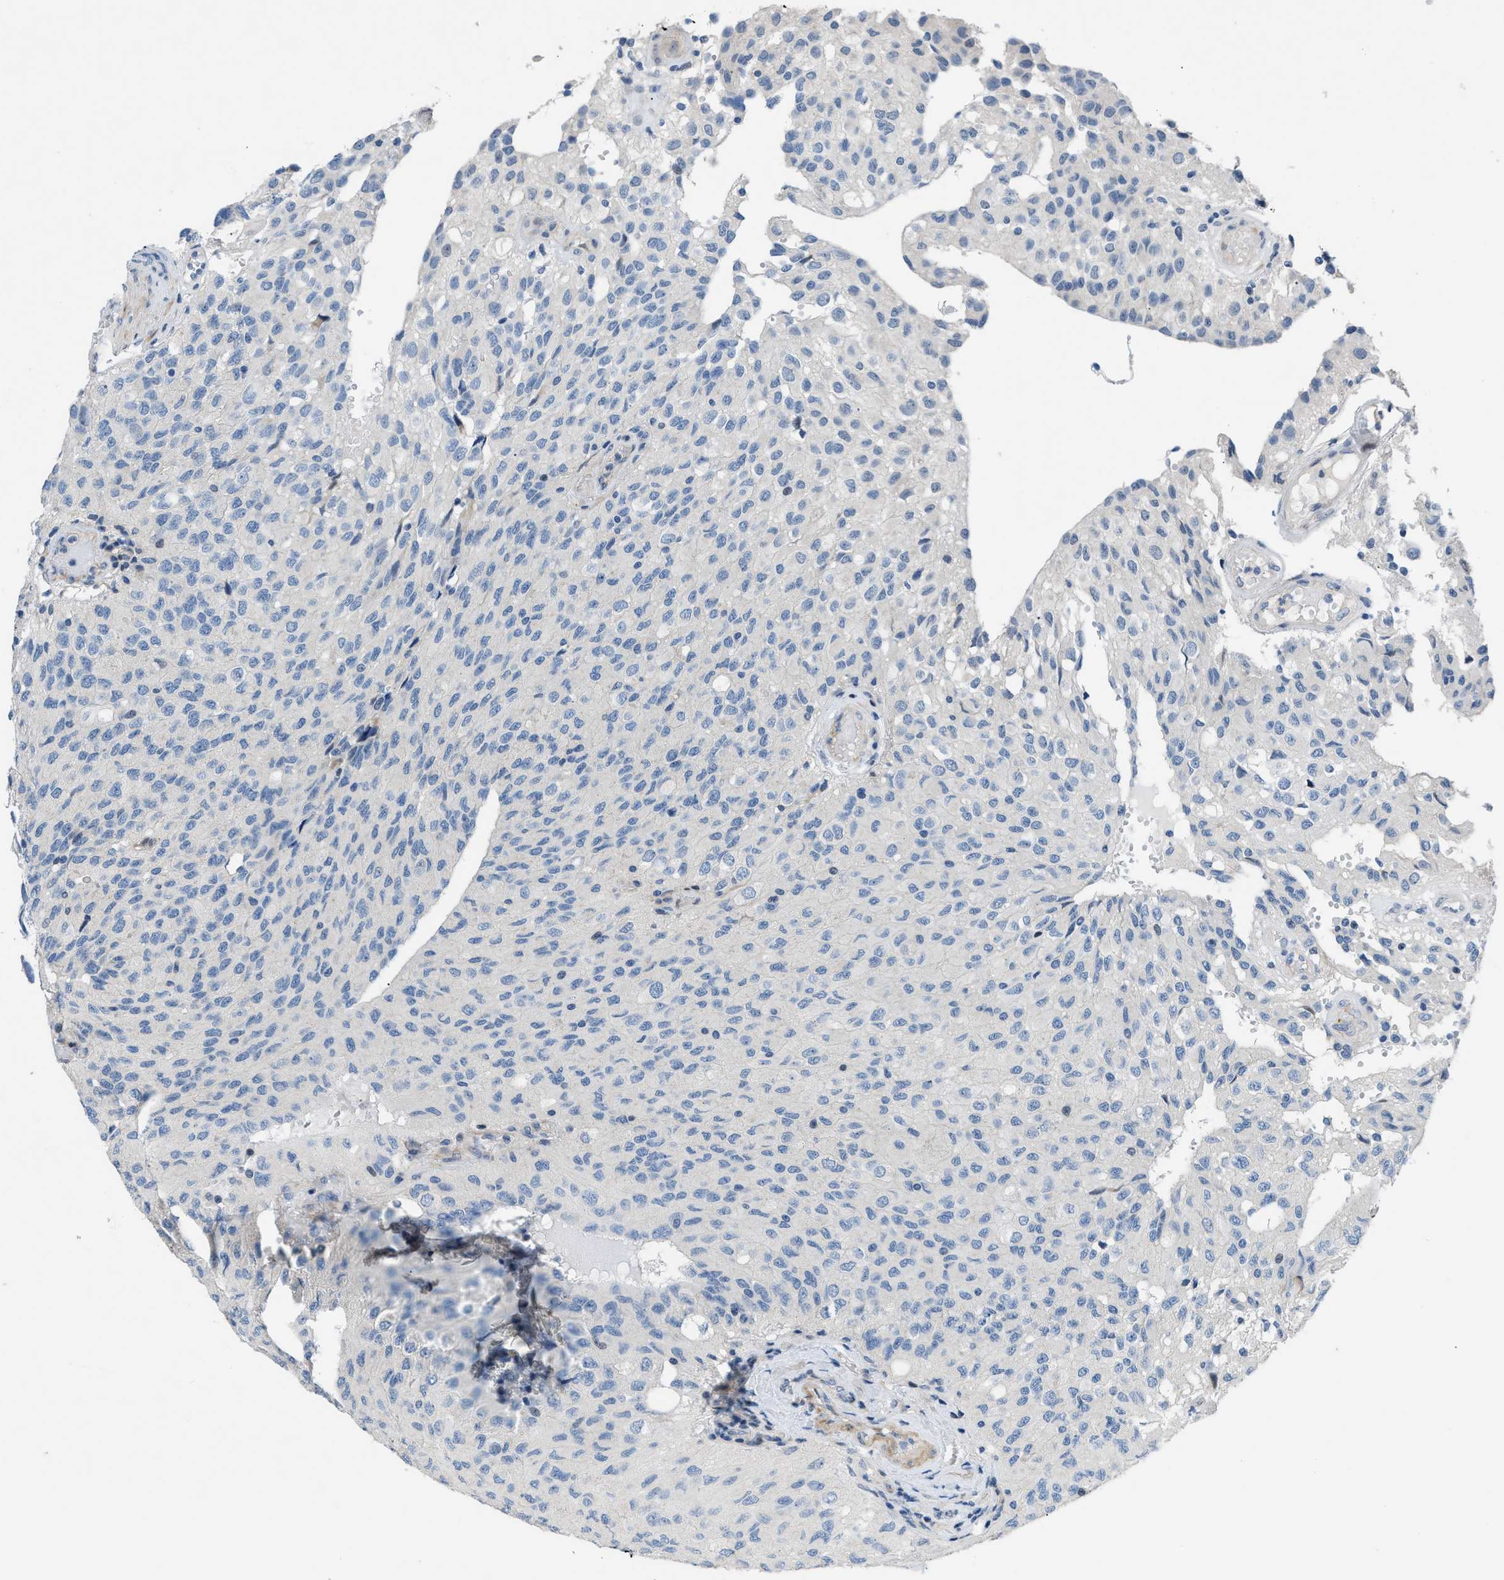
{"staining": {"intensity": "negative", "quantity": "none", "location": "none"}, "tissue": "glioma", "cell_type": "Tumor cells", "image_type": "cancer", "snomed": [{"axis": "morphology", "description": "Glioma, malignant, High grade"}, {"axis": "topography", "description": "Brain"}], "caption": "A histopathology image of glioma stained for a protein demonstrates no brown staining in tumor cells.", "gene": "FDCSP", "patient": {"sex": "male", "age": 32}}